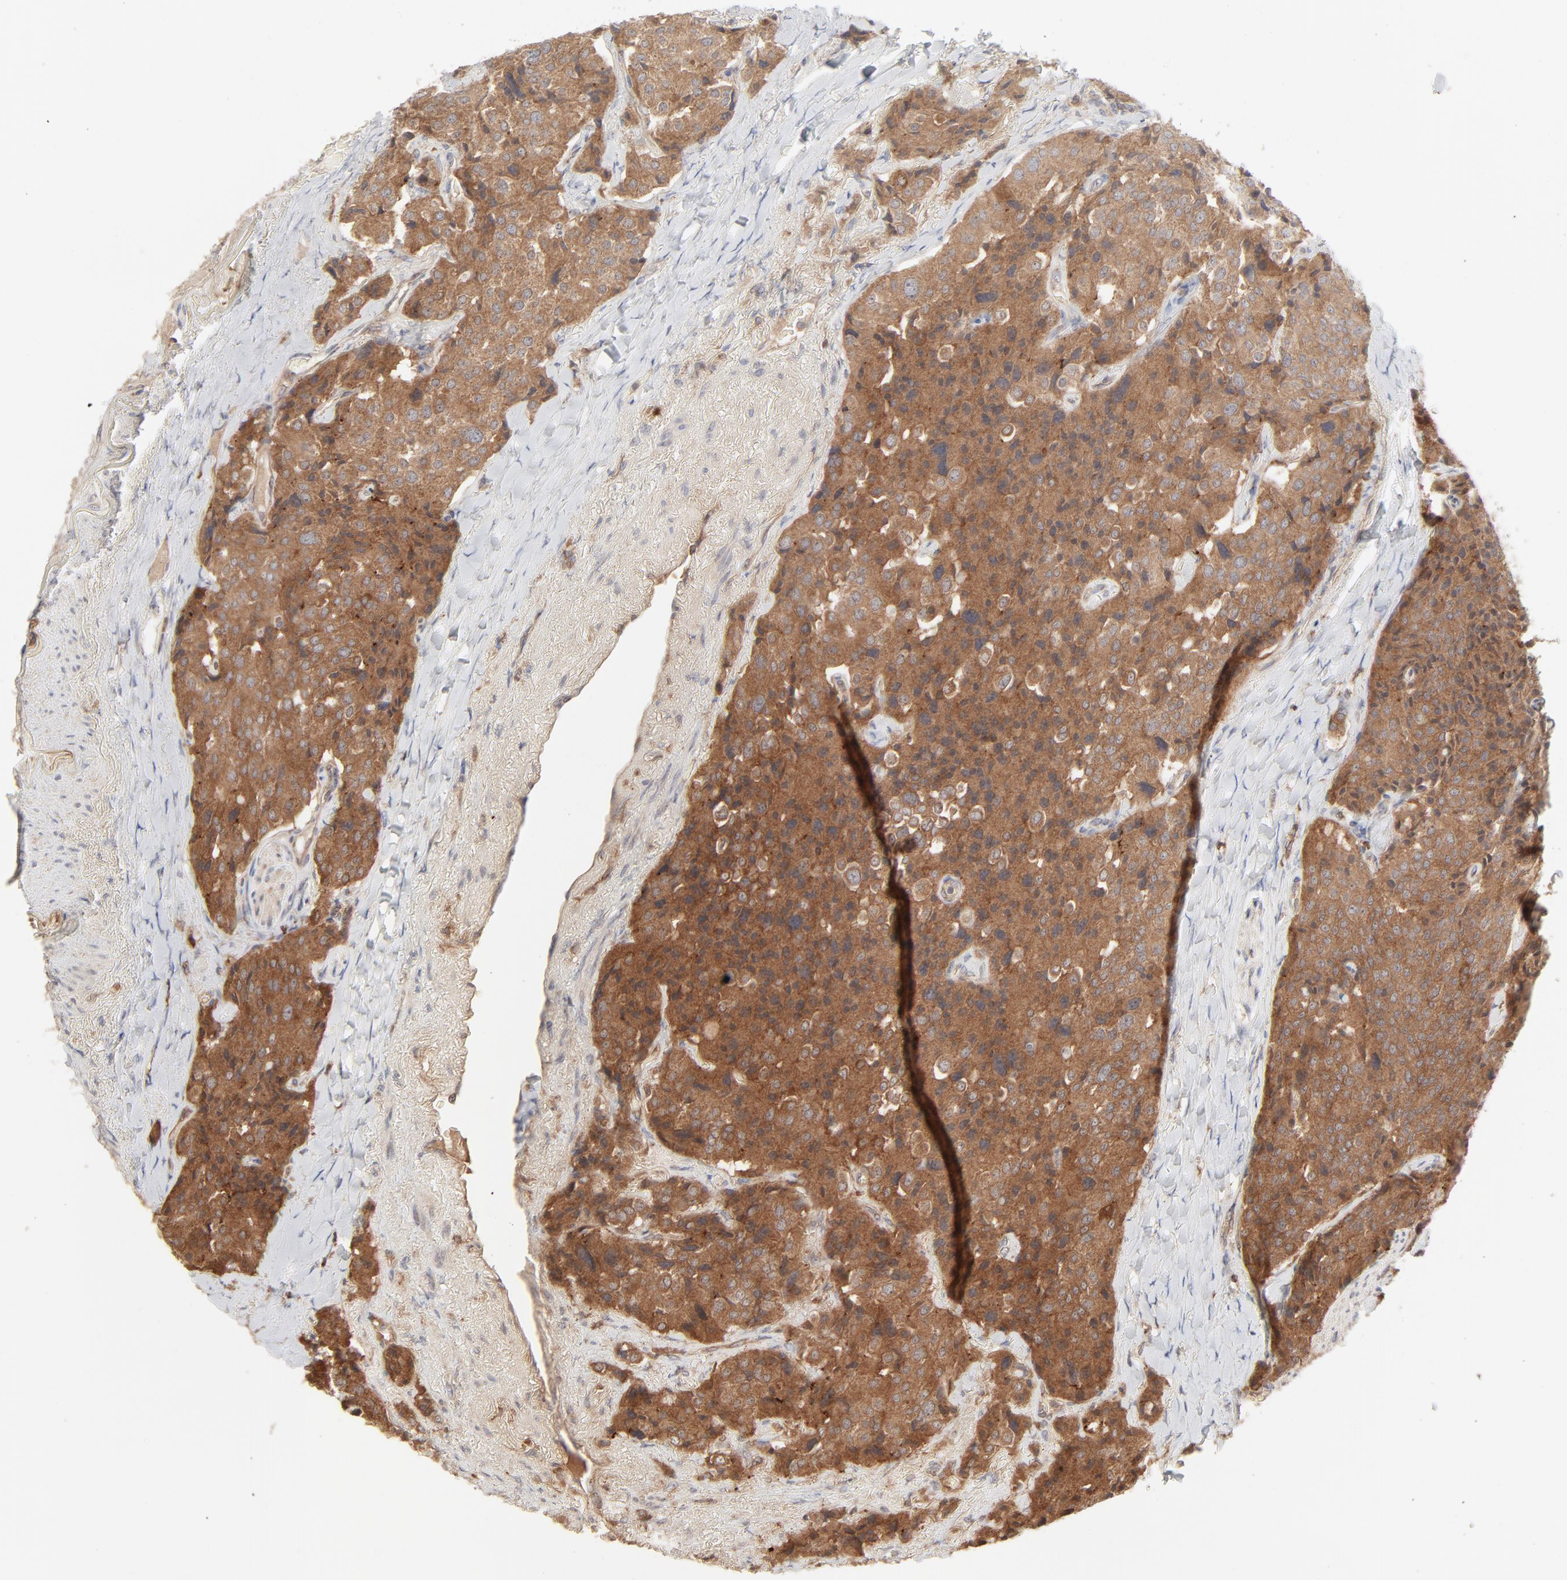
{"staining": {"intensity": "strong", "quantity": ">75%", "location": "cytoplasmic/membranous"}, "tissue": "carcinoid", "cell_type": "Tumor cells", "image_type": "cancer", "snomed": [{"axis": "morphology", "description": "Carcinoid, malignant, NOS"}, {"axis": "topography", "description": "Colon"}], "caption": "A micrograph showing strong cytoplasmic/membranous positivity in approximately >75% of tumor cells in carcinoid, as visualized by brown immunohistochemical staining.", "gene": "RAB5C", "patient": {"sex": "female", "age": 61}}